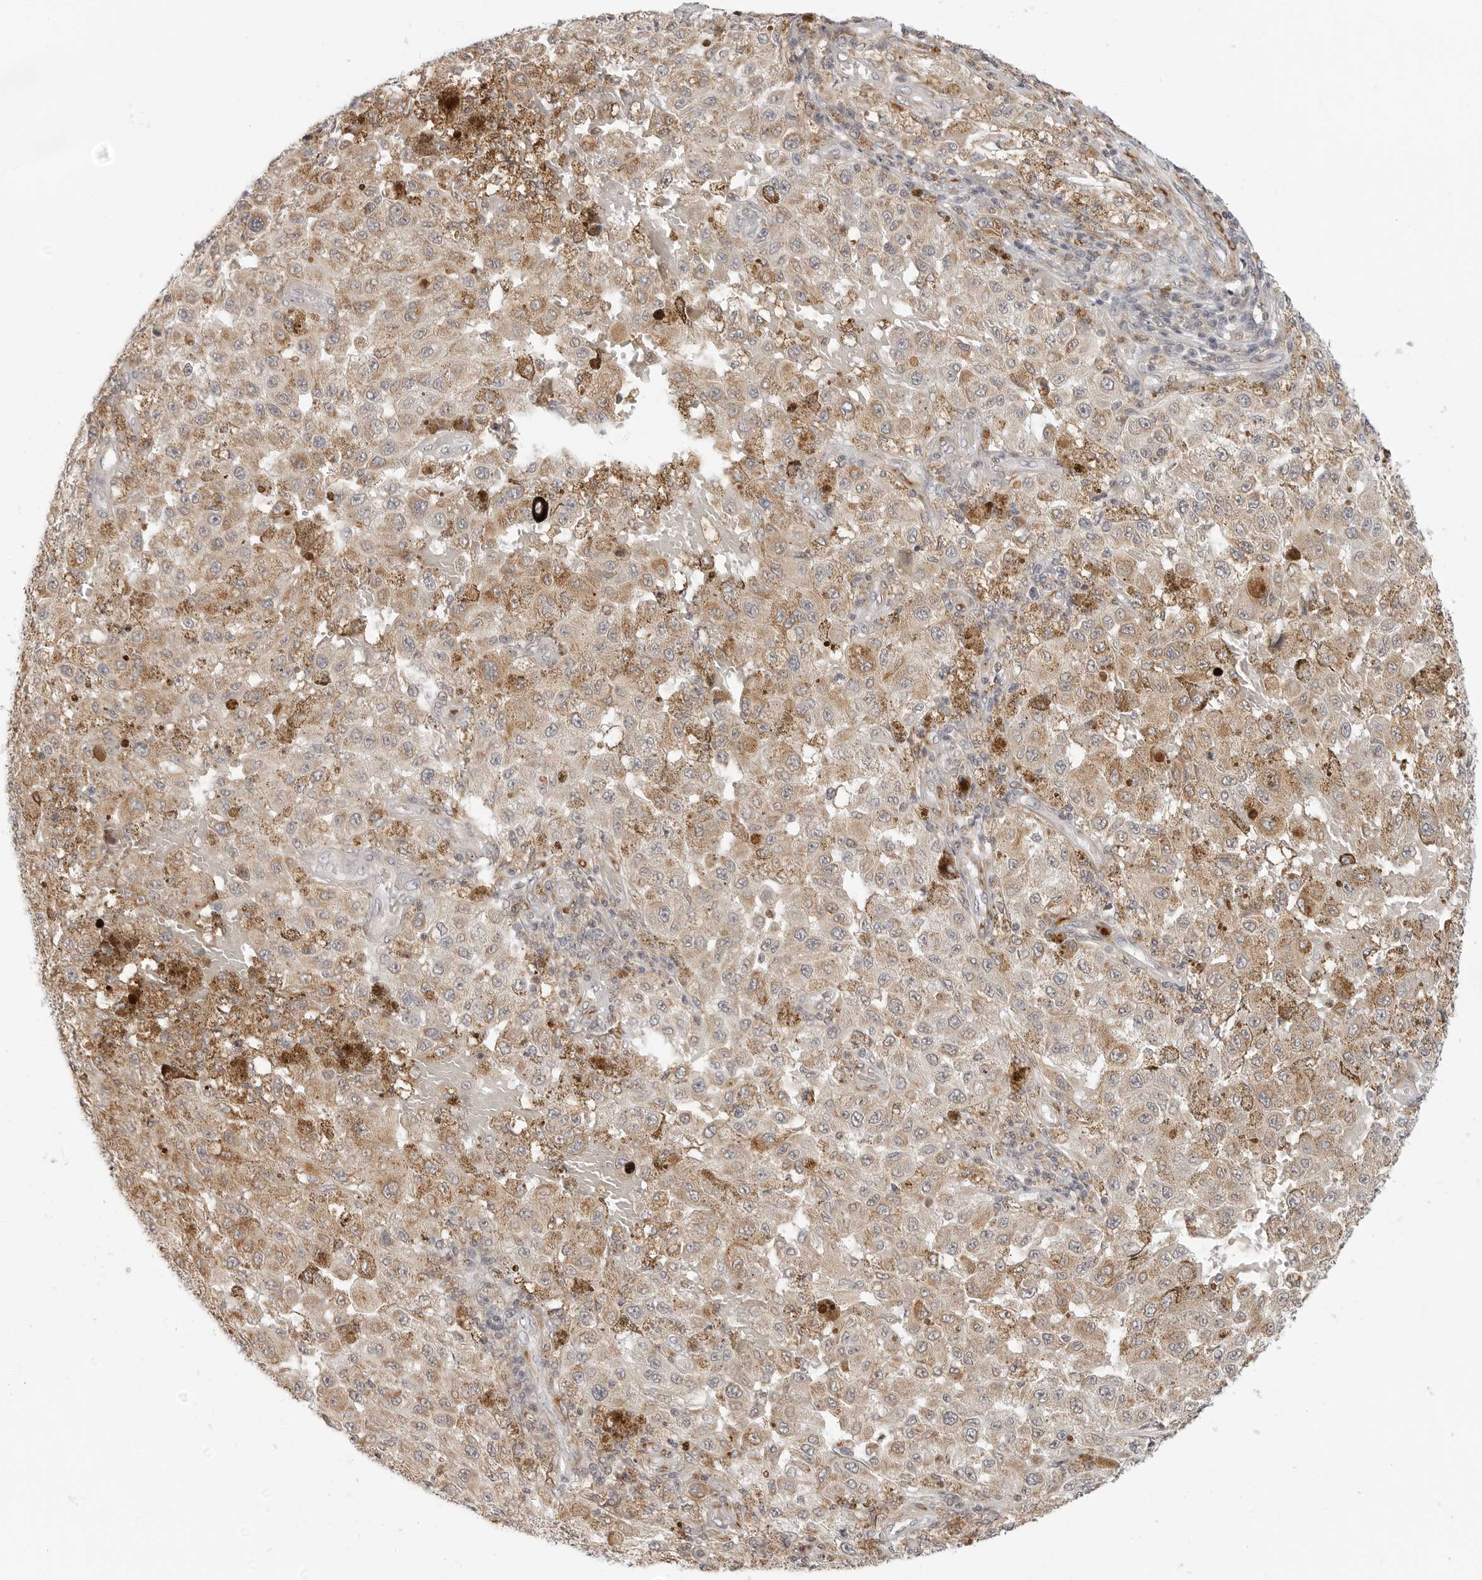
{"staining": {"intensity": "moderate", "quantity": ">75%", "location": "cytoplasmic/membranous"}, "tissue": "melanoma", "cell_type": "Tumor cells", "image_type": "cancer", "snomed": [{"axis": "morphology", "description": "Malignant melanoma, NOS"}, {"axis": "topography", "description": "Skin"}], "caption": "Immunohistochemistry (IHC) staining of melanoma, which exhibits medium levels of moderate cytoplasmic/membranous staining in approximately >75% of tumor cells indicating moderate cytoplasmic/membranous protein positivity. The staining was performed using DAB (3,3'-diaminobenzidine) (brown) for protein detection and nuclei were counterstained in hematoxylin (blue).", "gene": "C1QTNF1", "patient": {"sex": "female", "age": 64}}